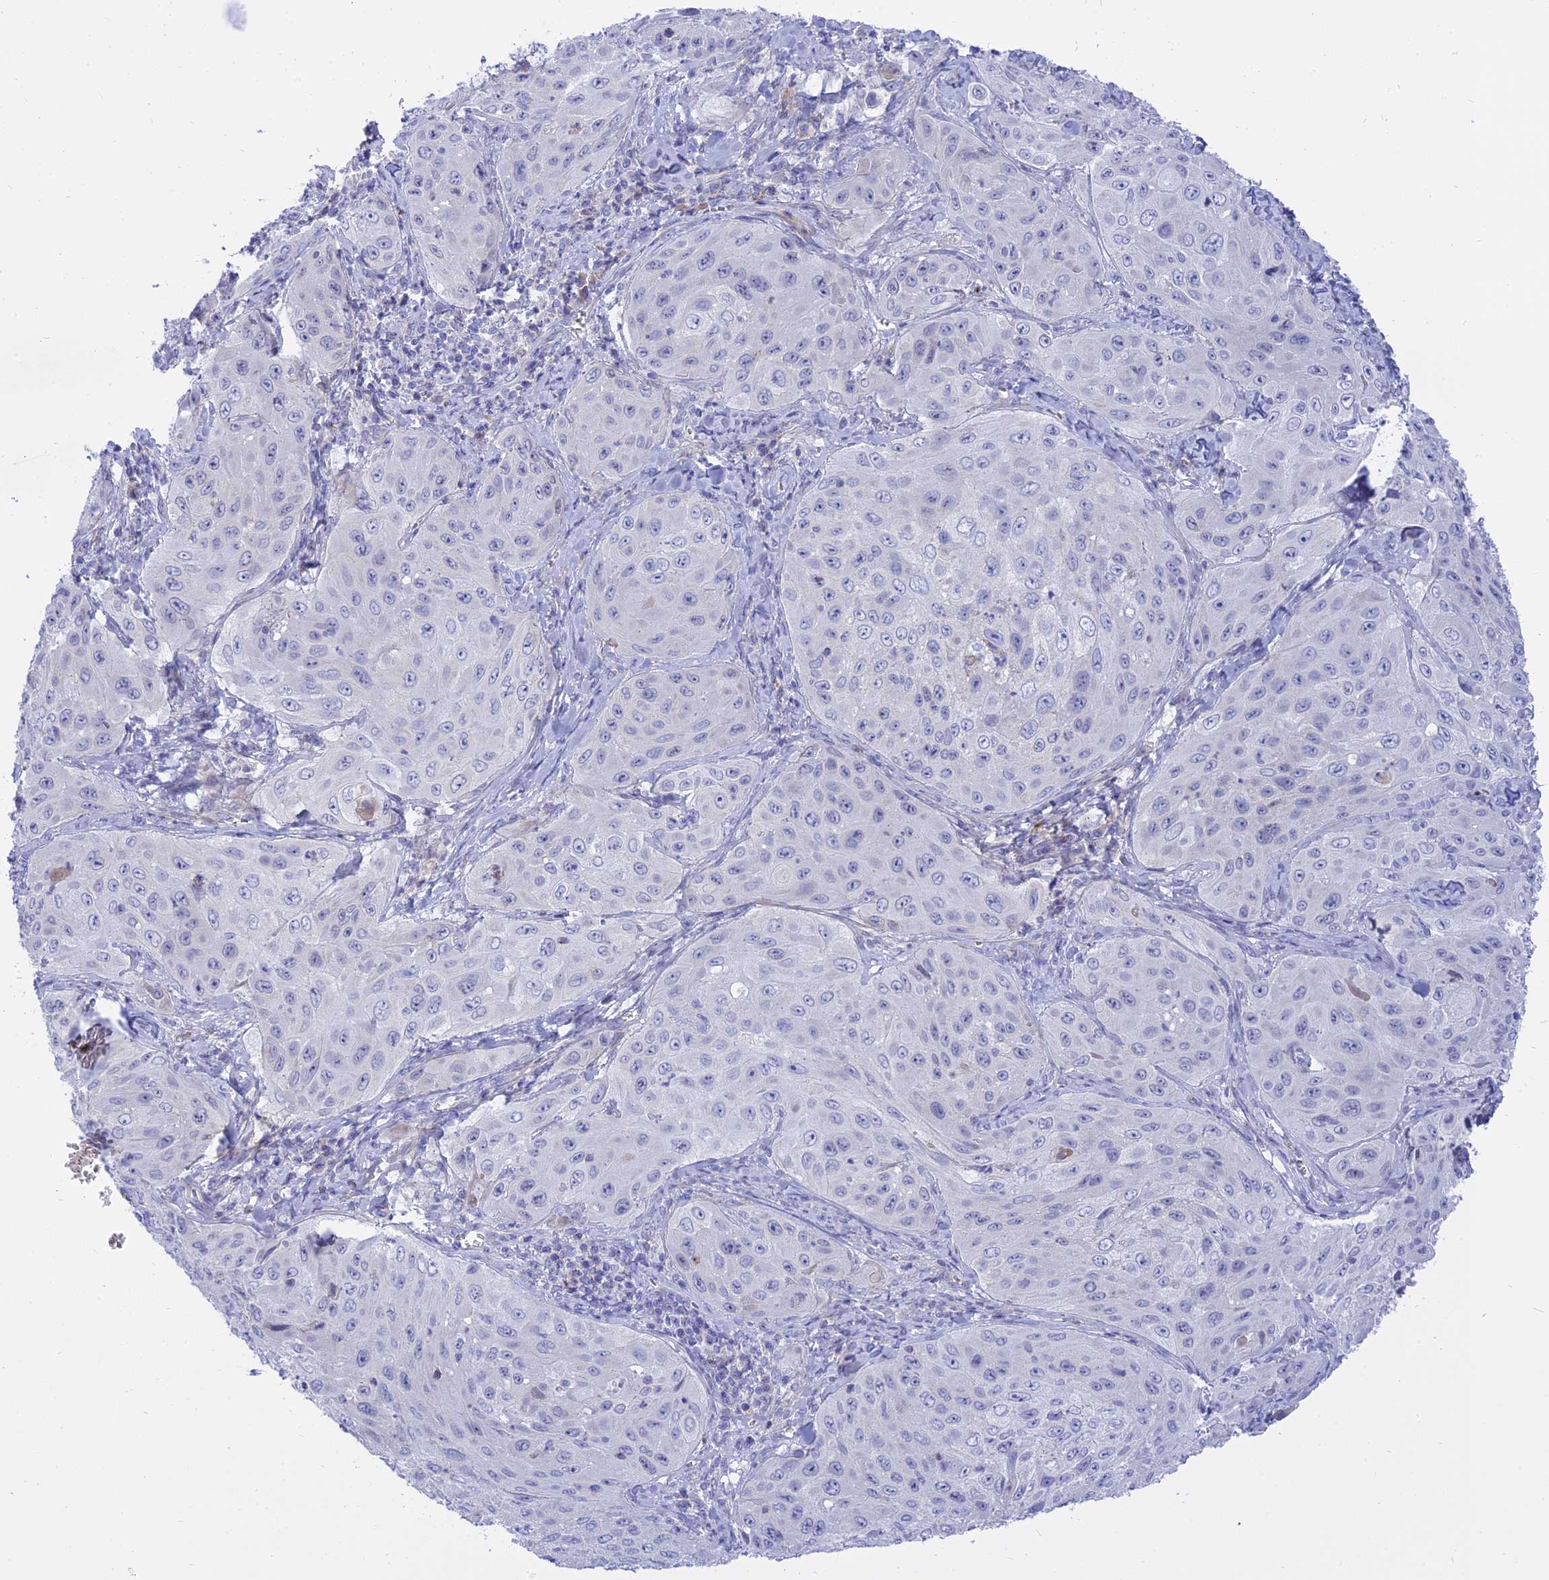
{"staining": {"intensity": "negative", "quantity": "none", "location": "none"}, "tissue": "cervical cancer", "cell_type": "Tumor cells", "image_type": "cancer", "snomed": [{"axis": "morphology", "description": "Squamous cell carcinoma, NOS"}, {"axis": "topography", "description": "Cervix"}], "caption": "Human cervical cancer (squamous cell carcinoma) stained for a protein using immunohistochemistry (IHC) reveals no staining in tumor cells.", "gene": "MBD3L1", "patient": {"sex": "female", "age": 42}}